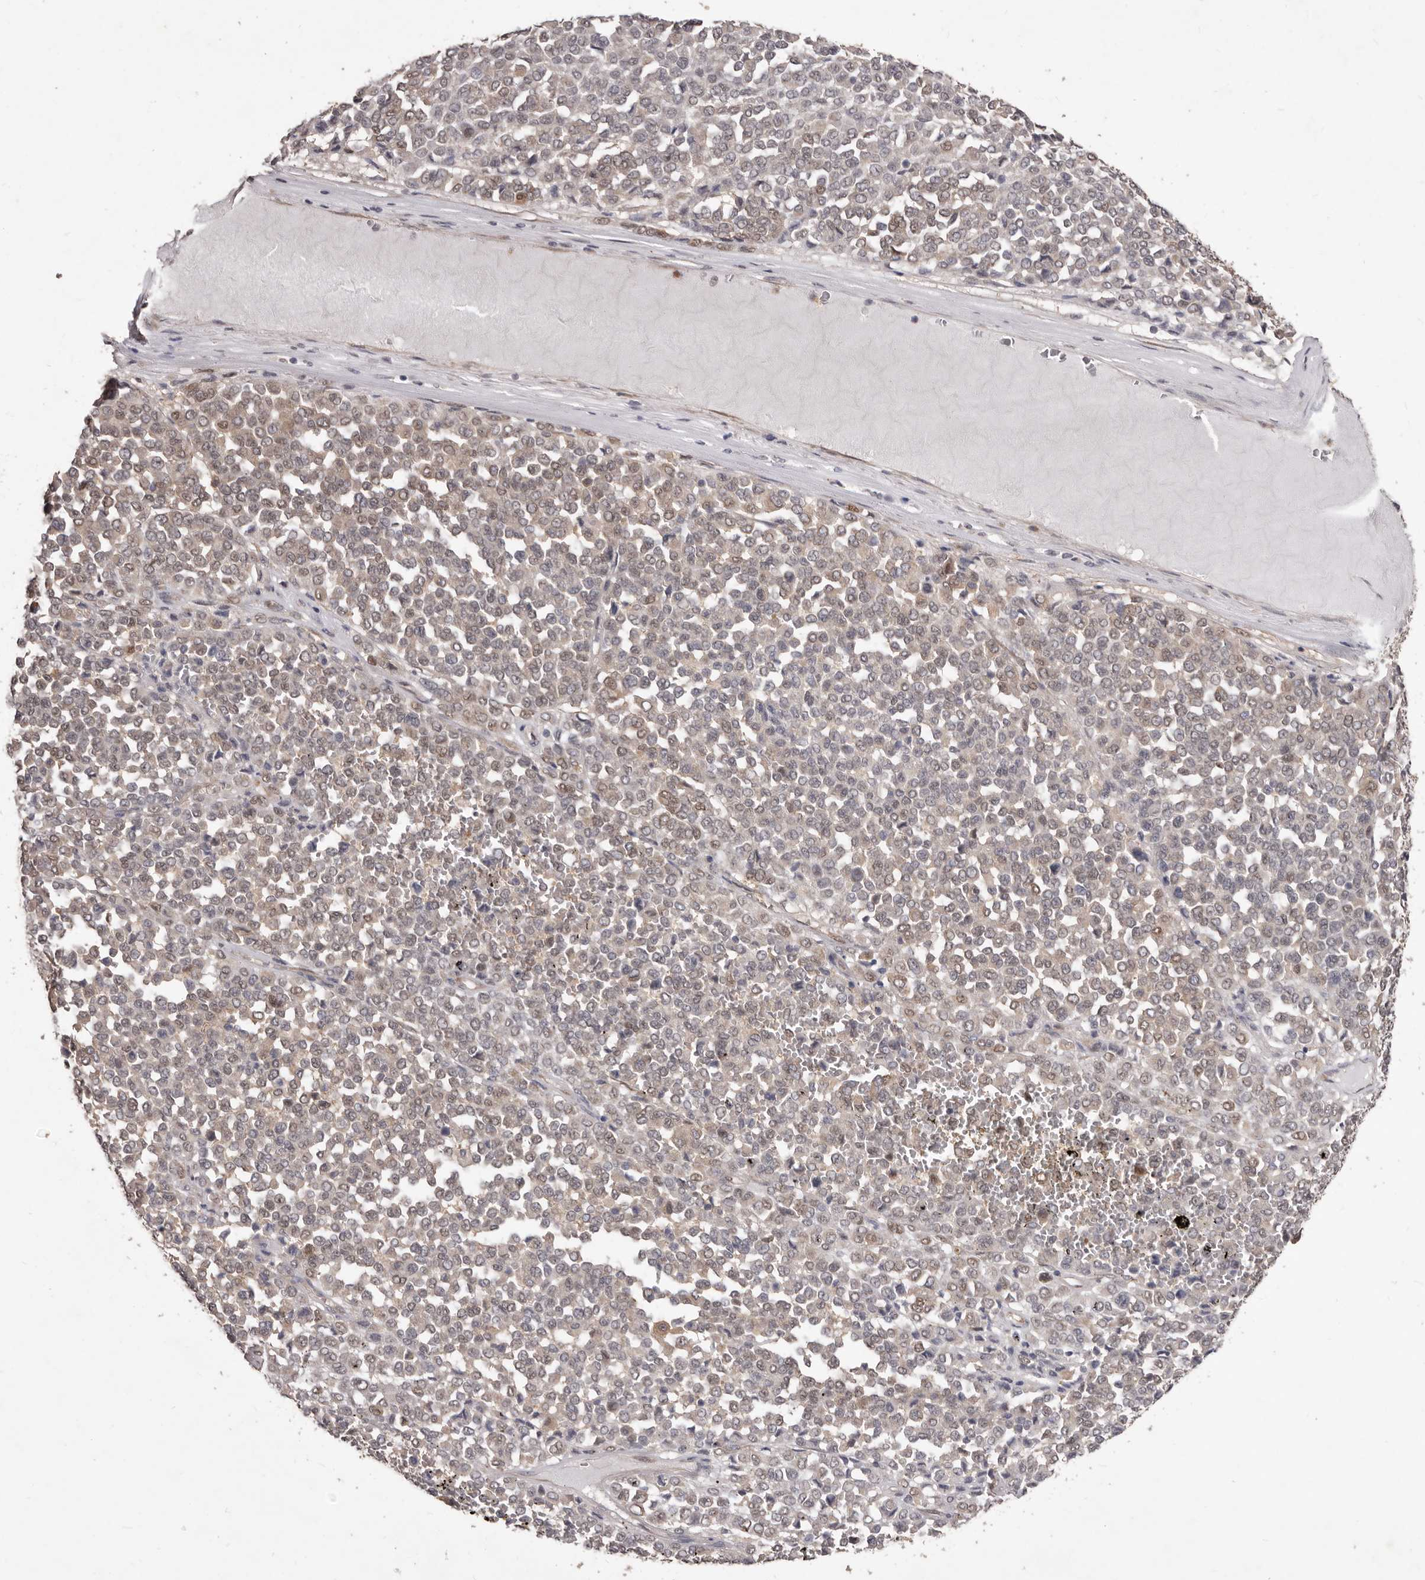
{"staining": {"intensity": "weak", "quantity": "25%-75%", "location": "nuclear"}, "tissue": "melanoma", "cell_type": "Tumor cells", "image_type": "cancer", "snomed": [{"axis": "morphology", "description": "Malignant melanoma, Metastatic site"}, {"axis": "topography", "description": "Pancreas"}], "caption": "Immunohistochemistry (DAB) staining of melanoma reveals weak nuclear protein positivity in approximately 25%-75% of tumor cells. The protein is shown in brown color, while the nuclei are stained blue.", "gene": "ACLY", "patient": {"sex": "female", "age": 30}}